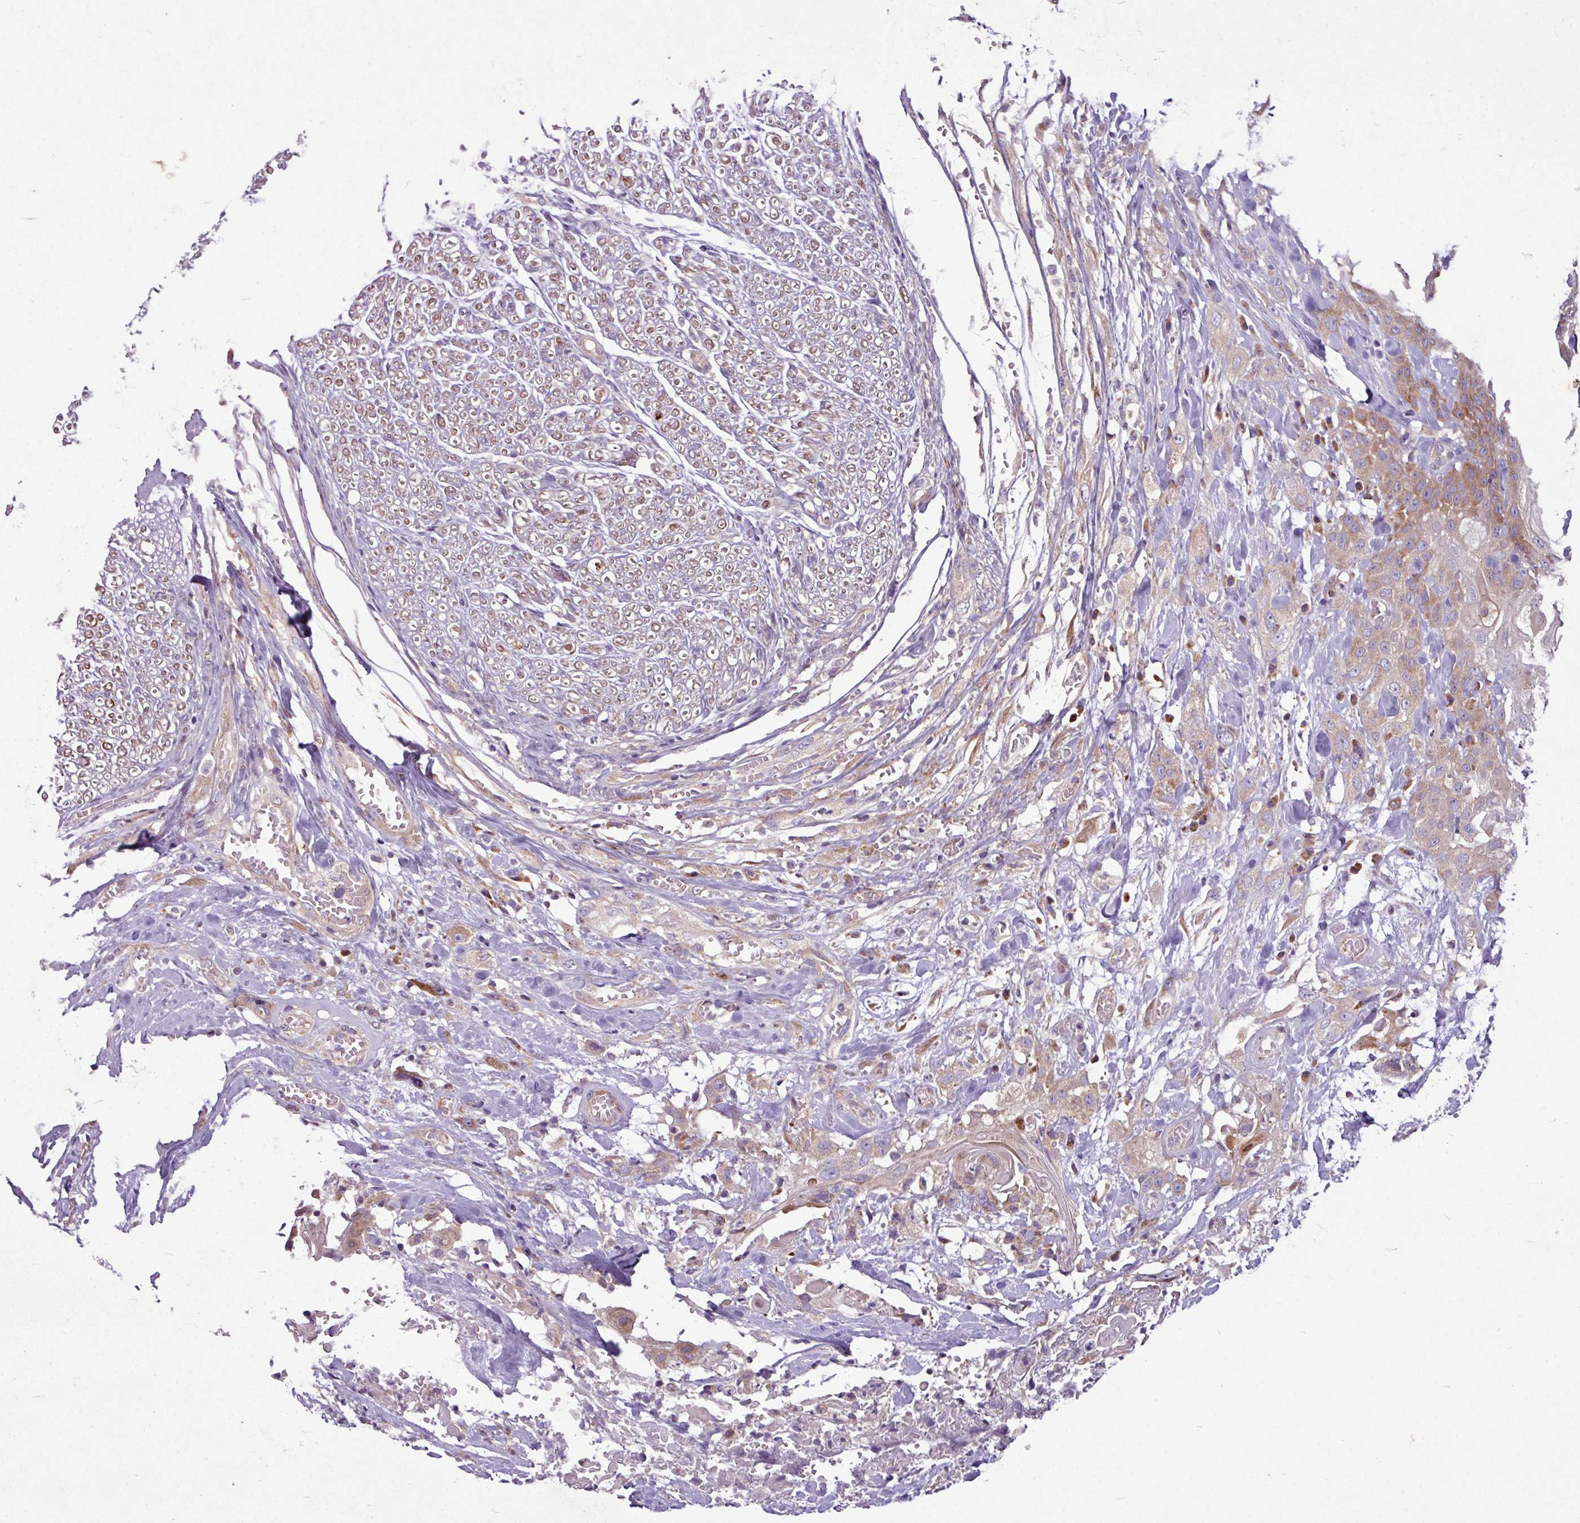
{"staining": {"intensity": "moderate", "quantity": "25%-75%", "location": "cytoplasmic/membranous"}, "tissue": "head and neck cancer", "cell_type": "Tumor cells", "image_type": "cancer", "snomed": [{"axis": "morphology", "description": "Squamous cell carcinoma, NOS"}, {"axis": "topography", "description": "Head-Neck"}], "caption": "DAB immunohistochemical staining of head and neck cancer (squamous cell carcinoma) reveals moderate cytoplasmic/membranous protein positivity in approximately 25%-75% of tumor cells.", "gene": "MROH2A", "patient": {"sex": "female", "age": 43}}